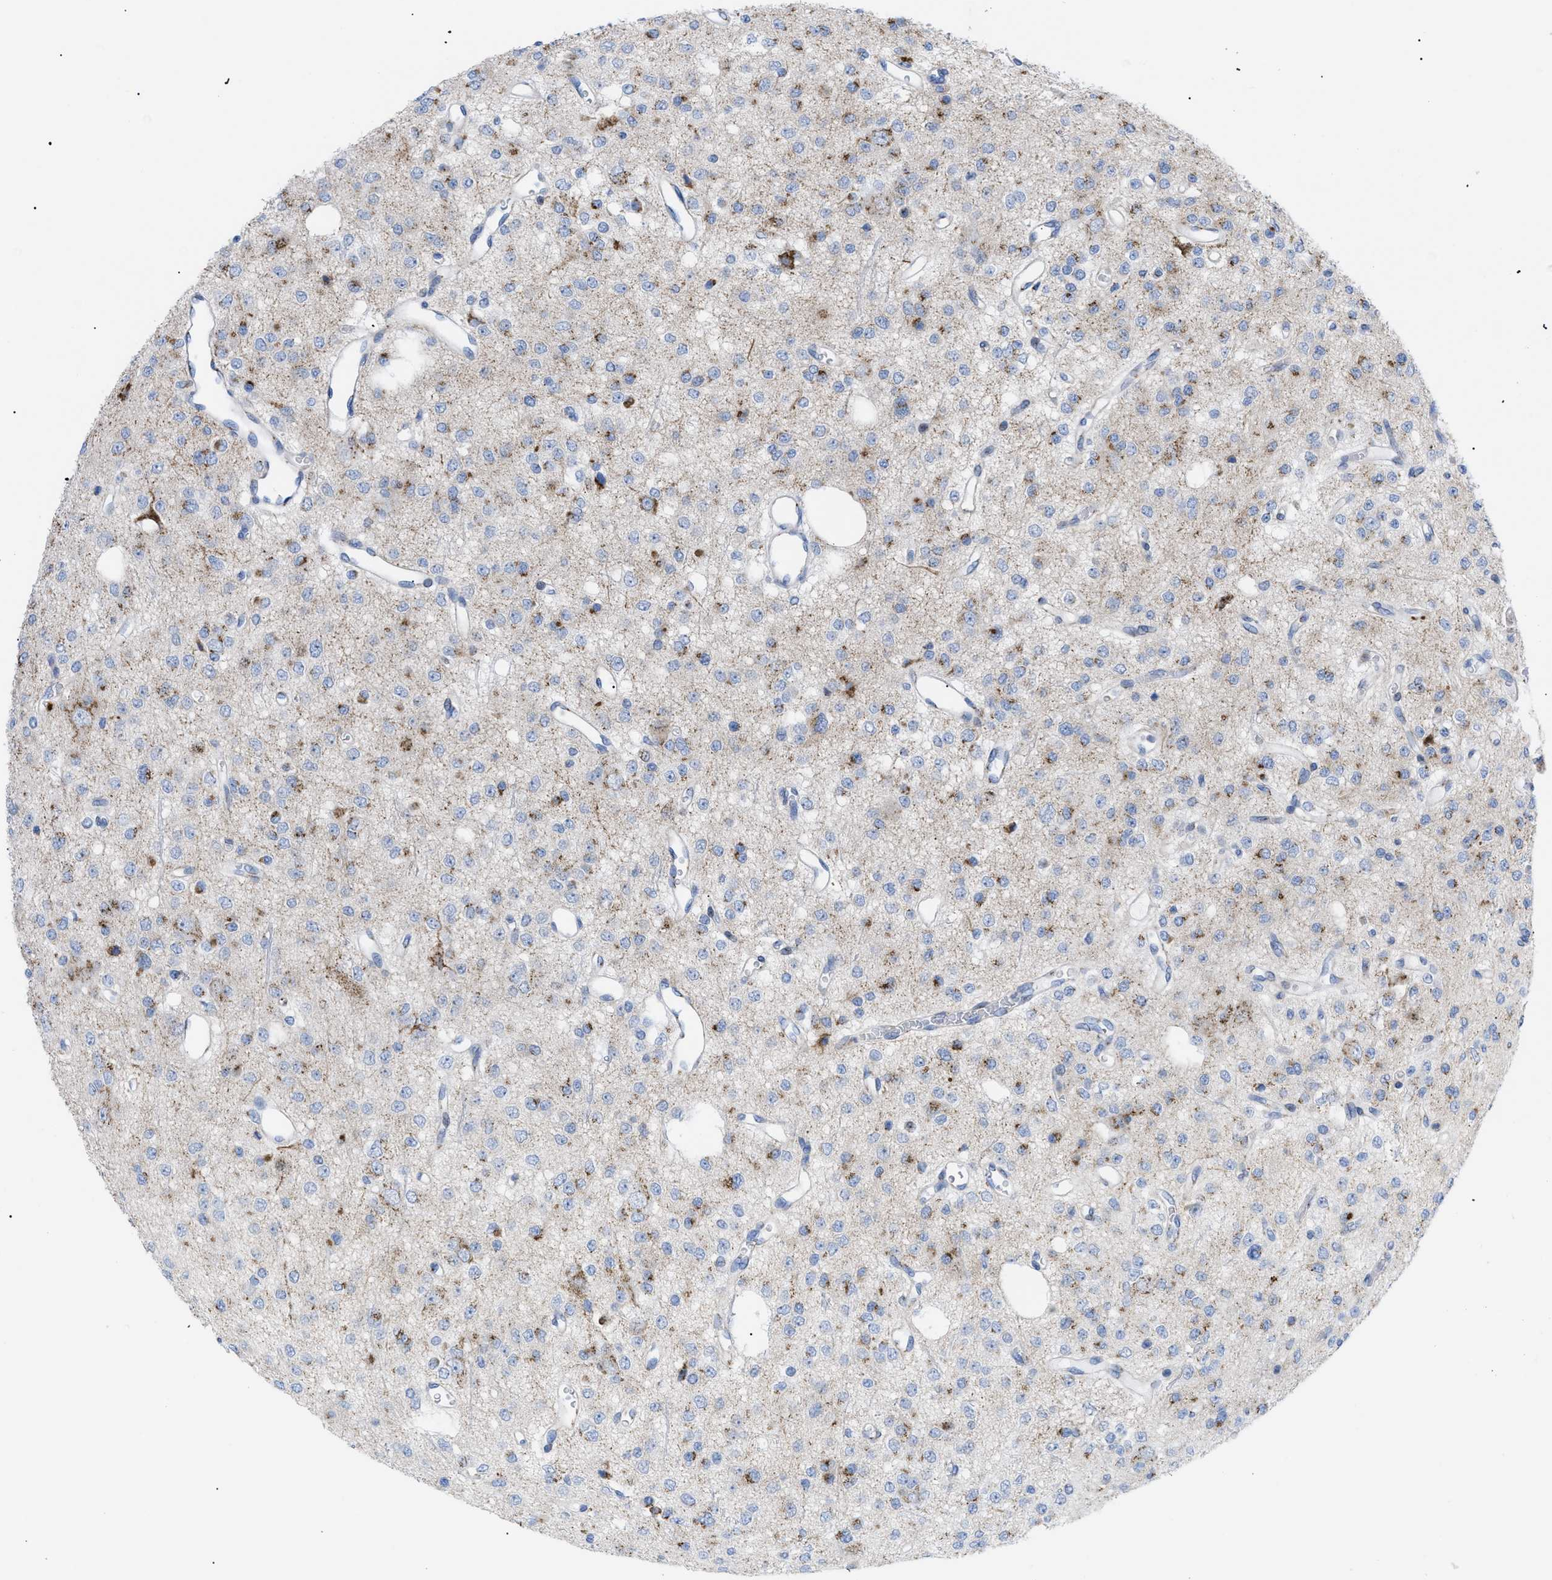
{"staining": {"intensity": "moderate", "quantity": "25%-75%", "location": "cytoplasmic/membranous"}, "tissue": "glioma", "cell_type": "Tumor cells", "image_type": "cancer", "snomed": [{"axis": "morphology", "description": "Glioma, malignant, Low grade"}, {"axis": "topography", "description": "Brain"}], "caption": "Low-grade glioma (malignant) stained for a protein (brown) reveals moderate cytoplasmic/membranous positive expression in about 25%-75% of tumor cells.", "gene": "TMEM17", "patient": {"sex": "male", "age": 38}}